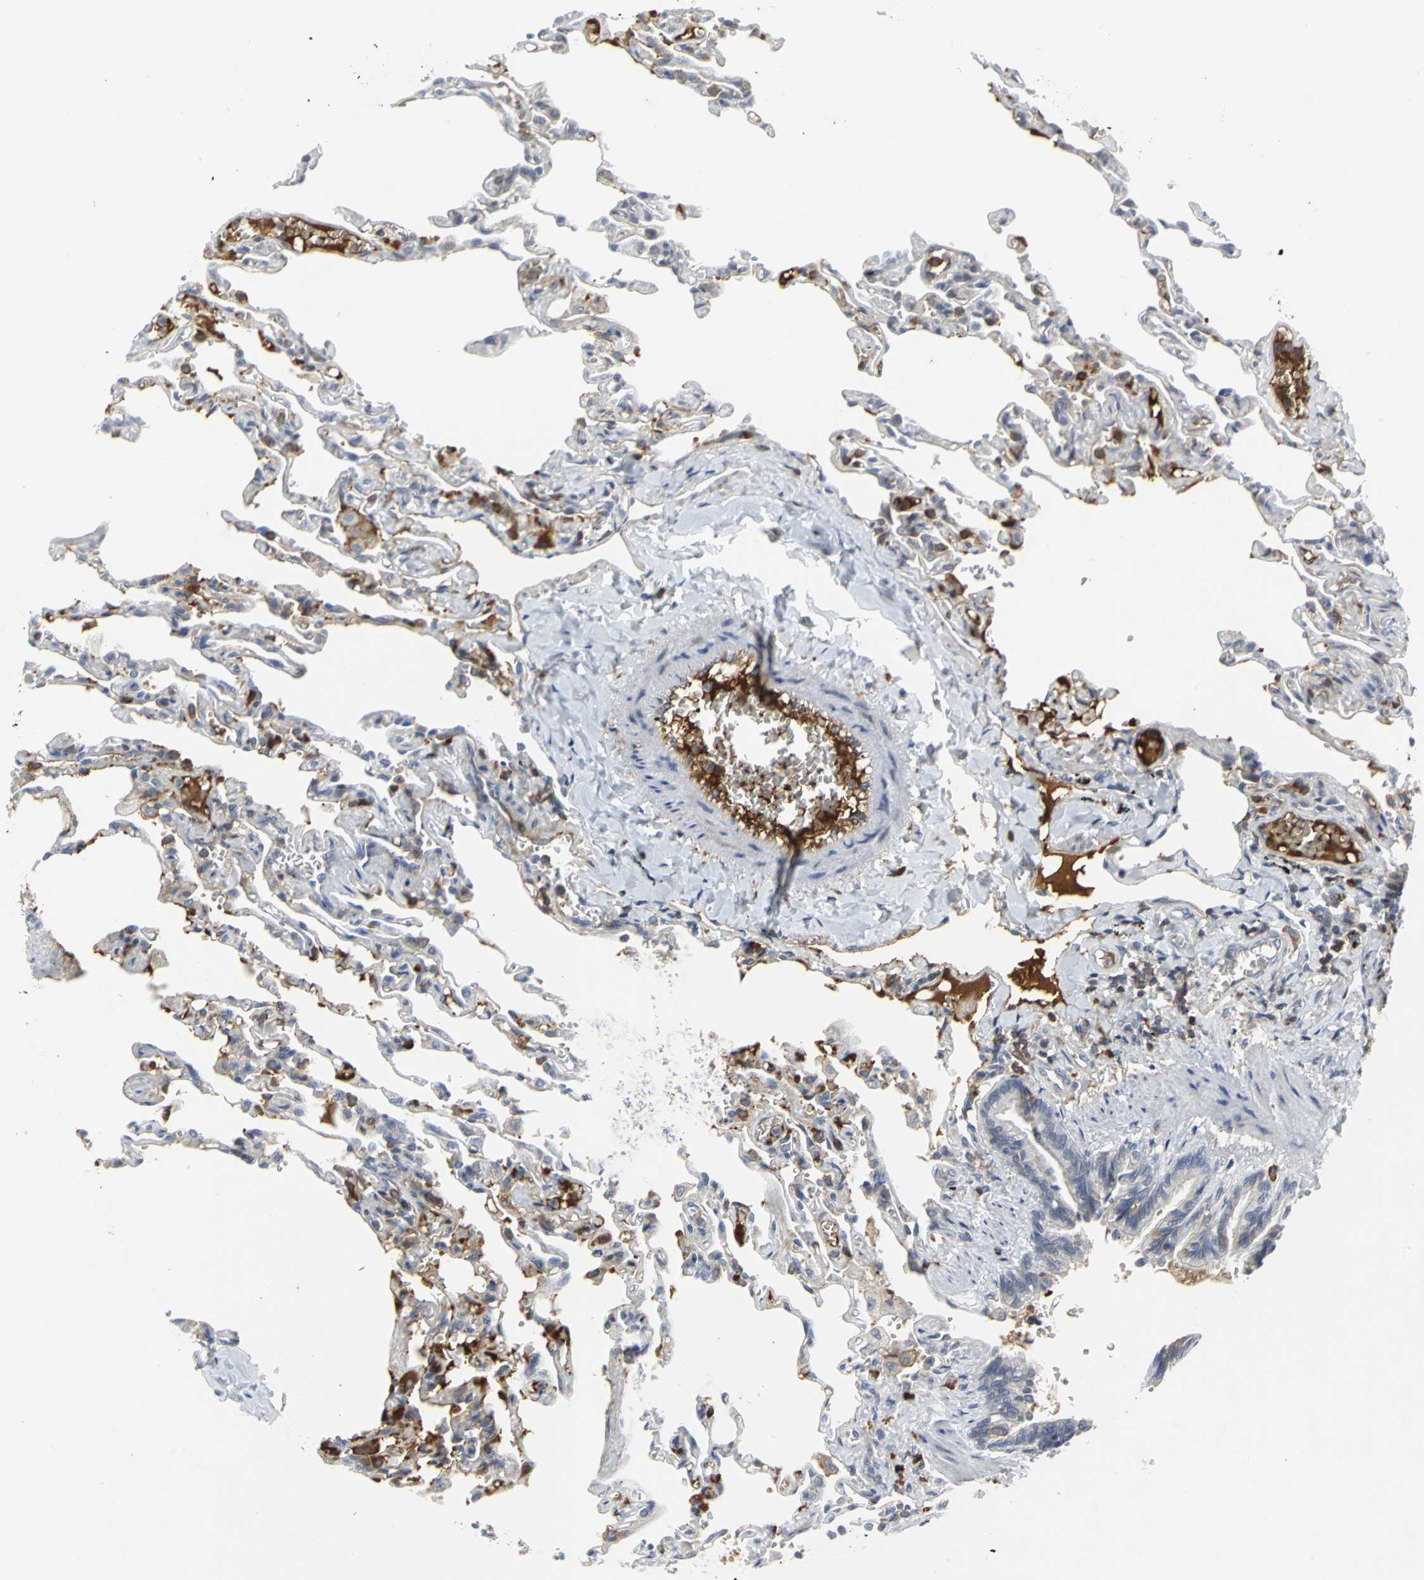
{"staining": {"intensity": "weak", "quantity": "25%-75%", "location": "cytoplasmic/membranous"}, "tissue": "lung", "cell_type": "Alveolar cells", "image_type": "normal", "snomed": [{"axis": "morphology", "description": "Normal tissue, NOS"}, {"axis": "topography", "description": "Lung"}], "caption": "There is low levels of weak cytoplasmic/membranous positivity in alveolar cells of normal lung, as demonstrated by immunohistochemical staining (brown color).", "gene": "ZIC1", "patient": {"sex": "male", "age": 21}}